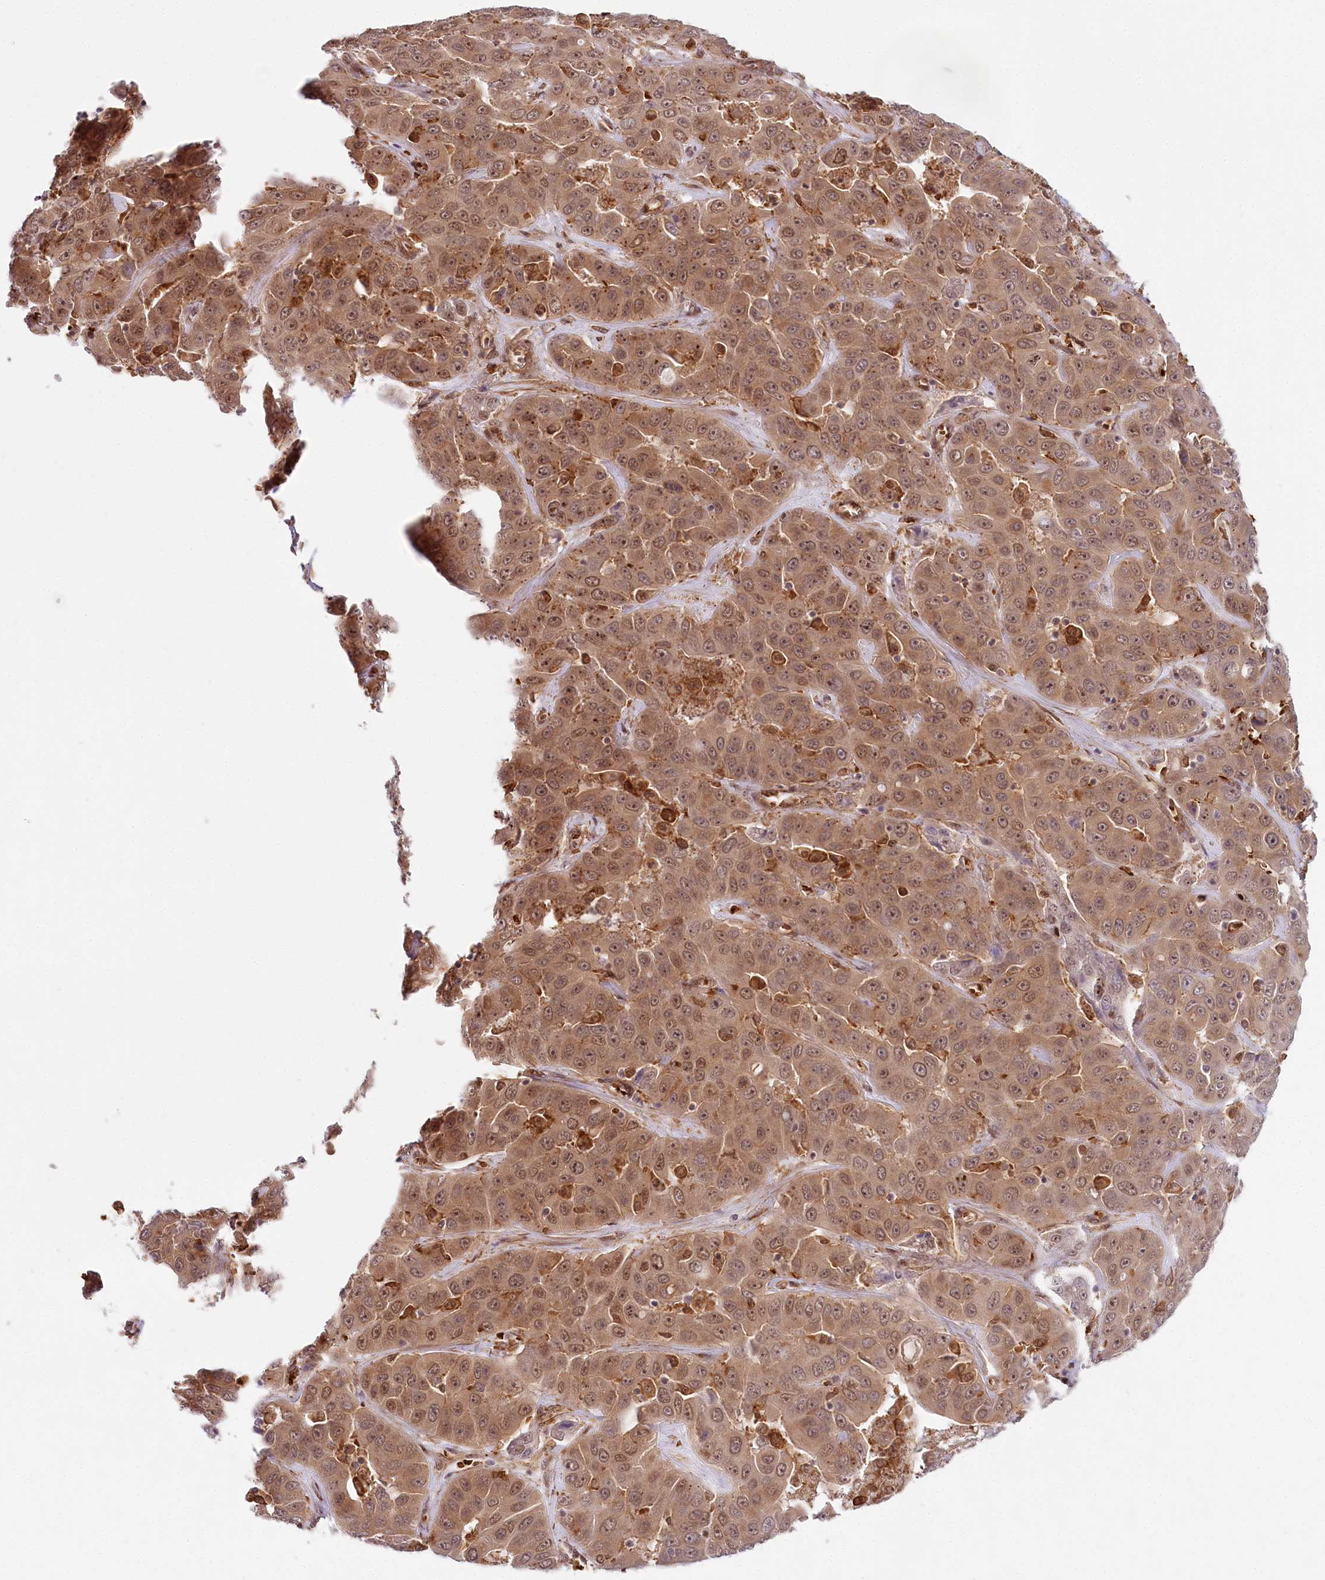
{"staining": {"intensity": "moderate", "quantity": ">75%", "location": "cytoplasmic/membranous,nuclear"}, "tissue": "liver cancer", "cell_type": "Tumor cells", "image_type": "cancer", "snomed": [{"axis": "morphology", "description": "Cholangiocarcinoma"}, {"axis": "topography", "description": "Liver"}], "caption": "Liver cholangiocarcinoma tissue displays moderate cytoplasmic/membranous and nuclear positivity in about >75% of tumor cells", "gene": "TUBGCP2", "patient": {"sex": "female", "age": 52}}